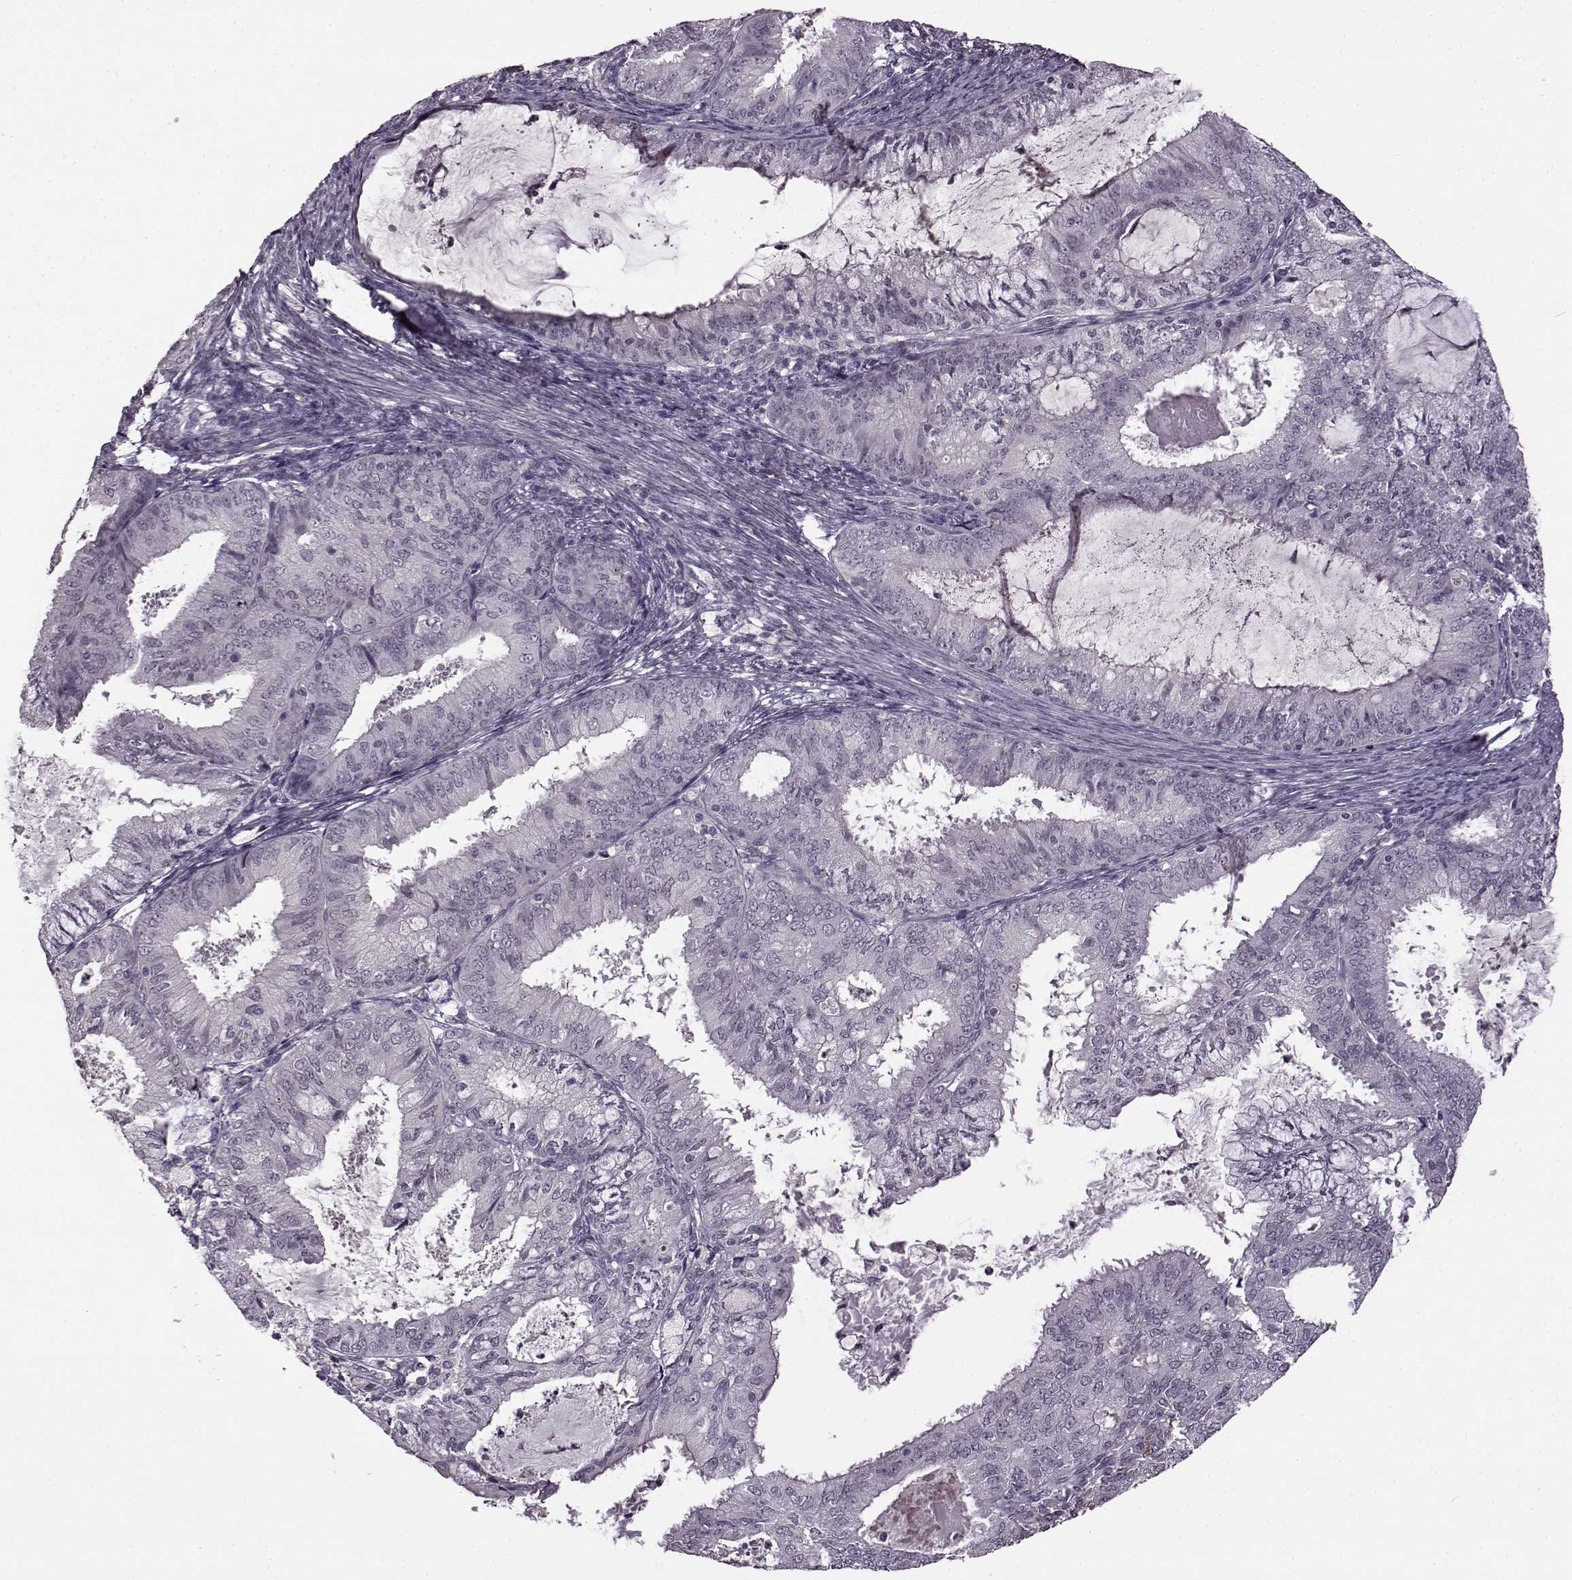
{"staining": {"intensity": "negative", "quantity": "none", "location": "none"}, "tissue": "endometrial cancer", "cell_type": "Tumor cells", "image_type": "cancer", "snomed": [{"axis": "morphology", "description": "Adenocarcinoma, NOS"}, {"axis": "topography", "description": "Endometrium"}], "caption": "There is no significant expression in tumor cells of endometrial adenocarcinoma.", "gene": "CNGA3", "patient": {"sex": "female", "age": 57}}